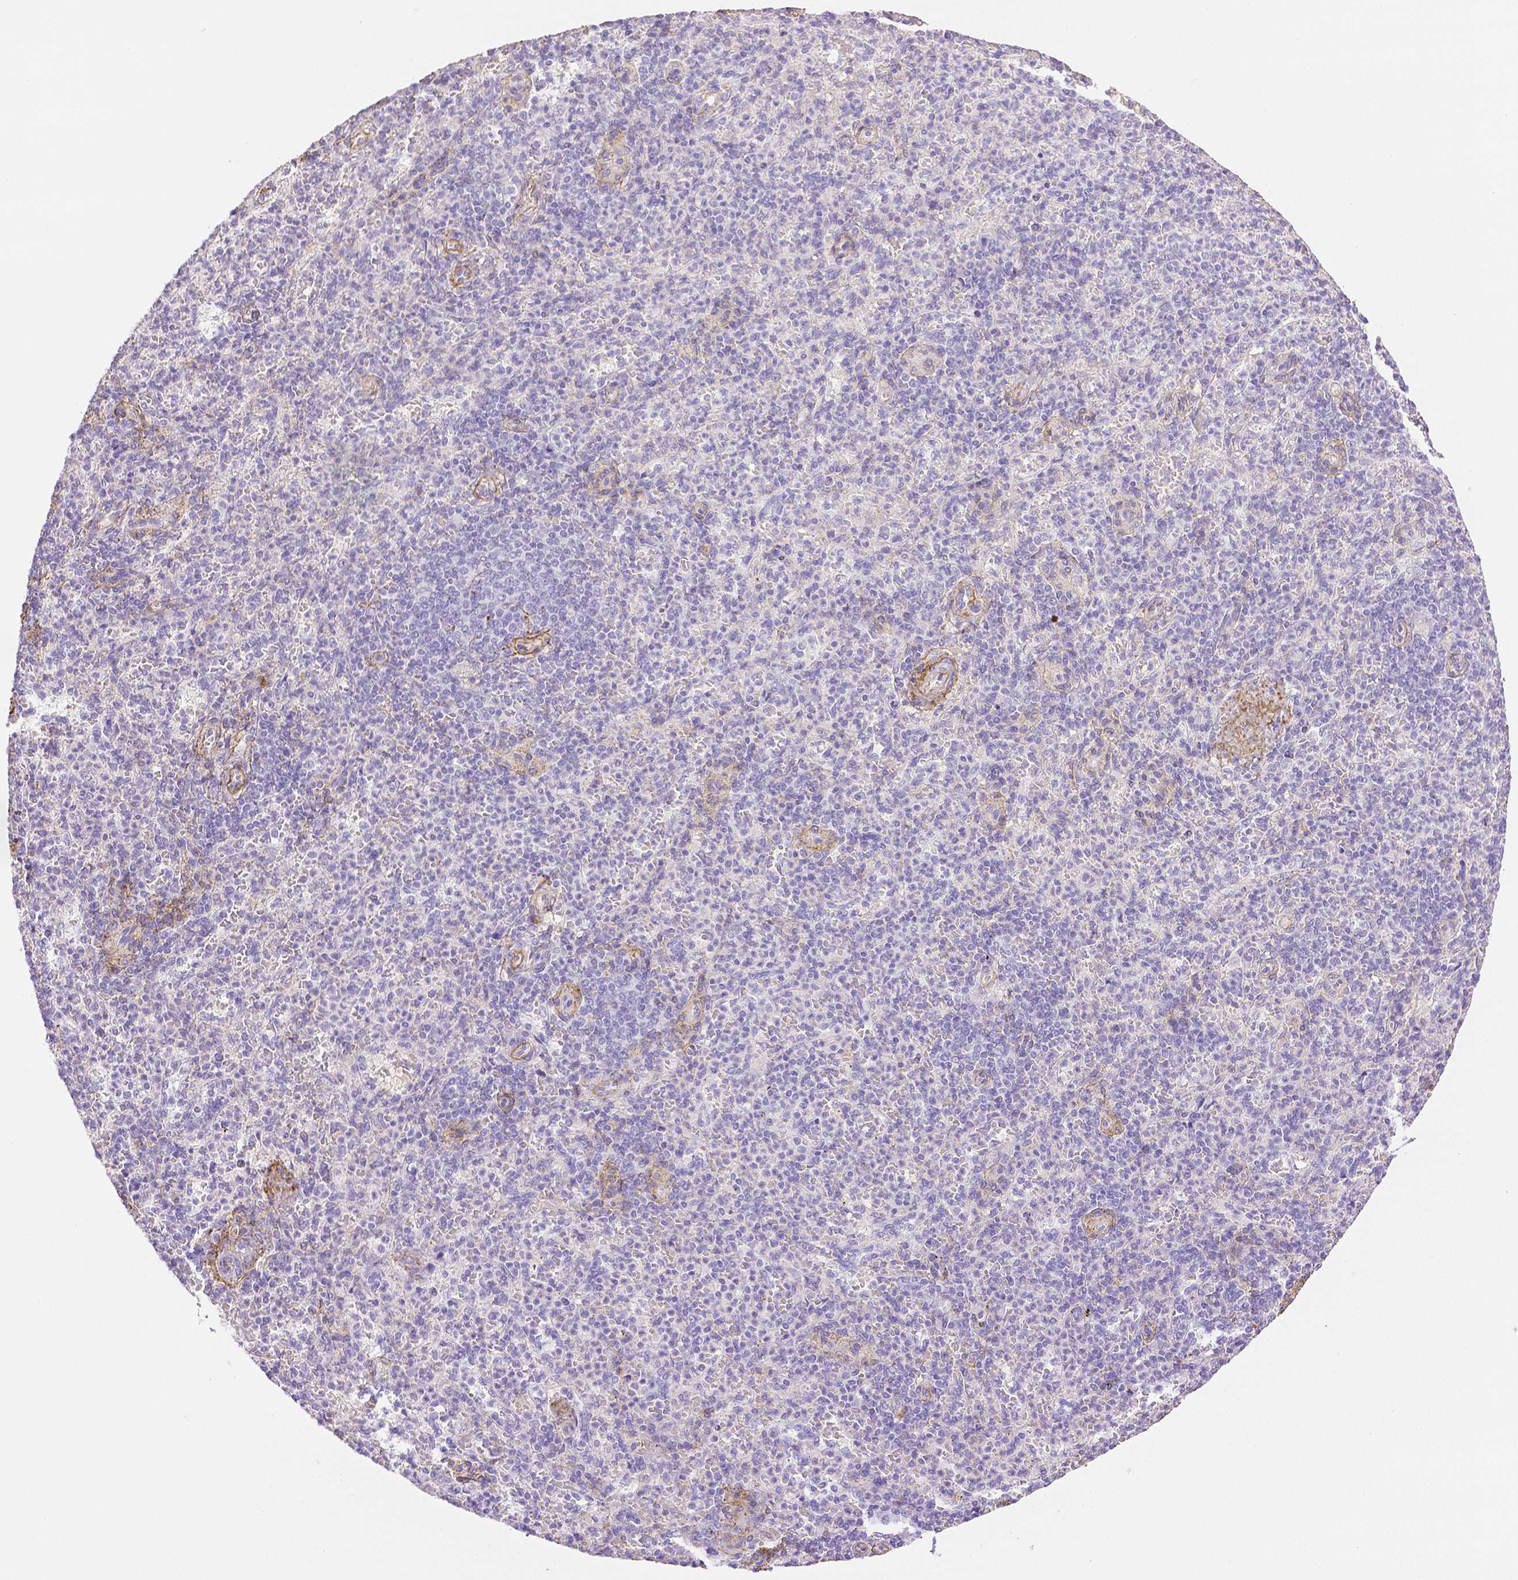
{"staining": {"intensity": "negative", "quantity": "none", "location": "none"}, "tissue": "spleen", "cell_type": "Cells in red pulp", "image_type": "normal", "snomed": [{"axis": "morphology", "description": "Normal tissue, NOS"}, {"axis": "topography", "description": "Spleen"}], "caption": "There is no significant expression in cells in red pulp of spleen. (DAB immunohistochemistry with hematoxylin counter stain).", "gene": "FBN1", "patient": {"sex": "female", "age": 74}}